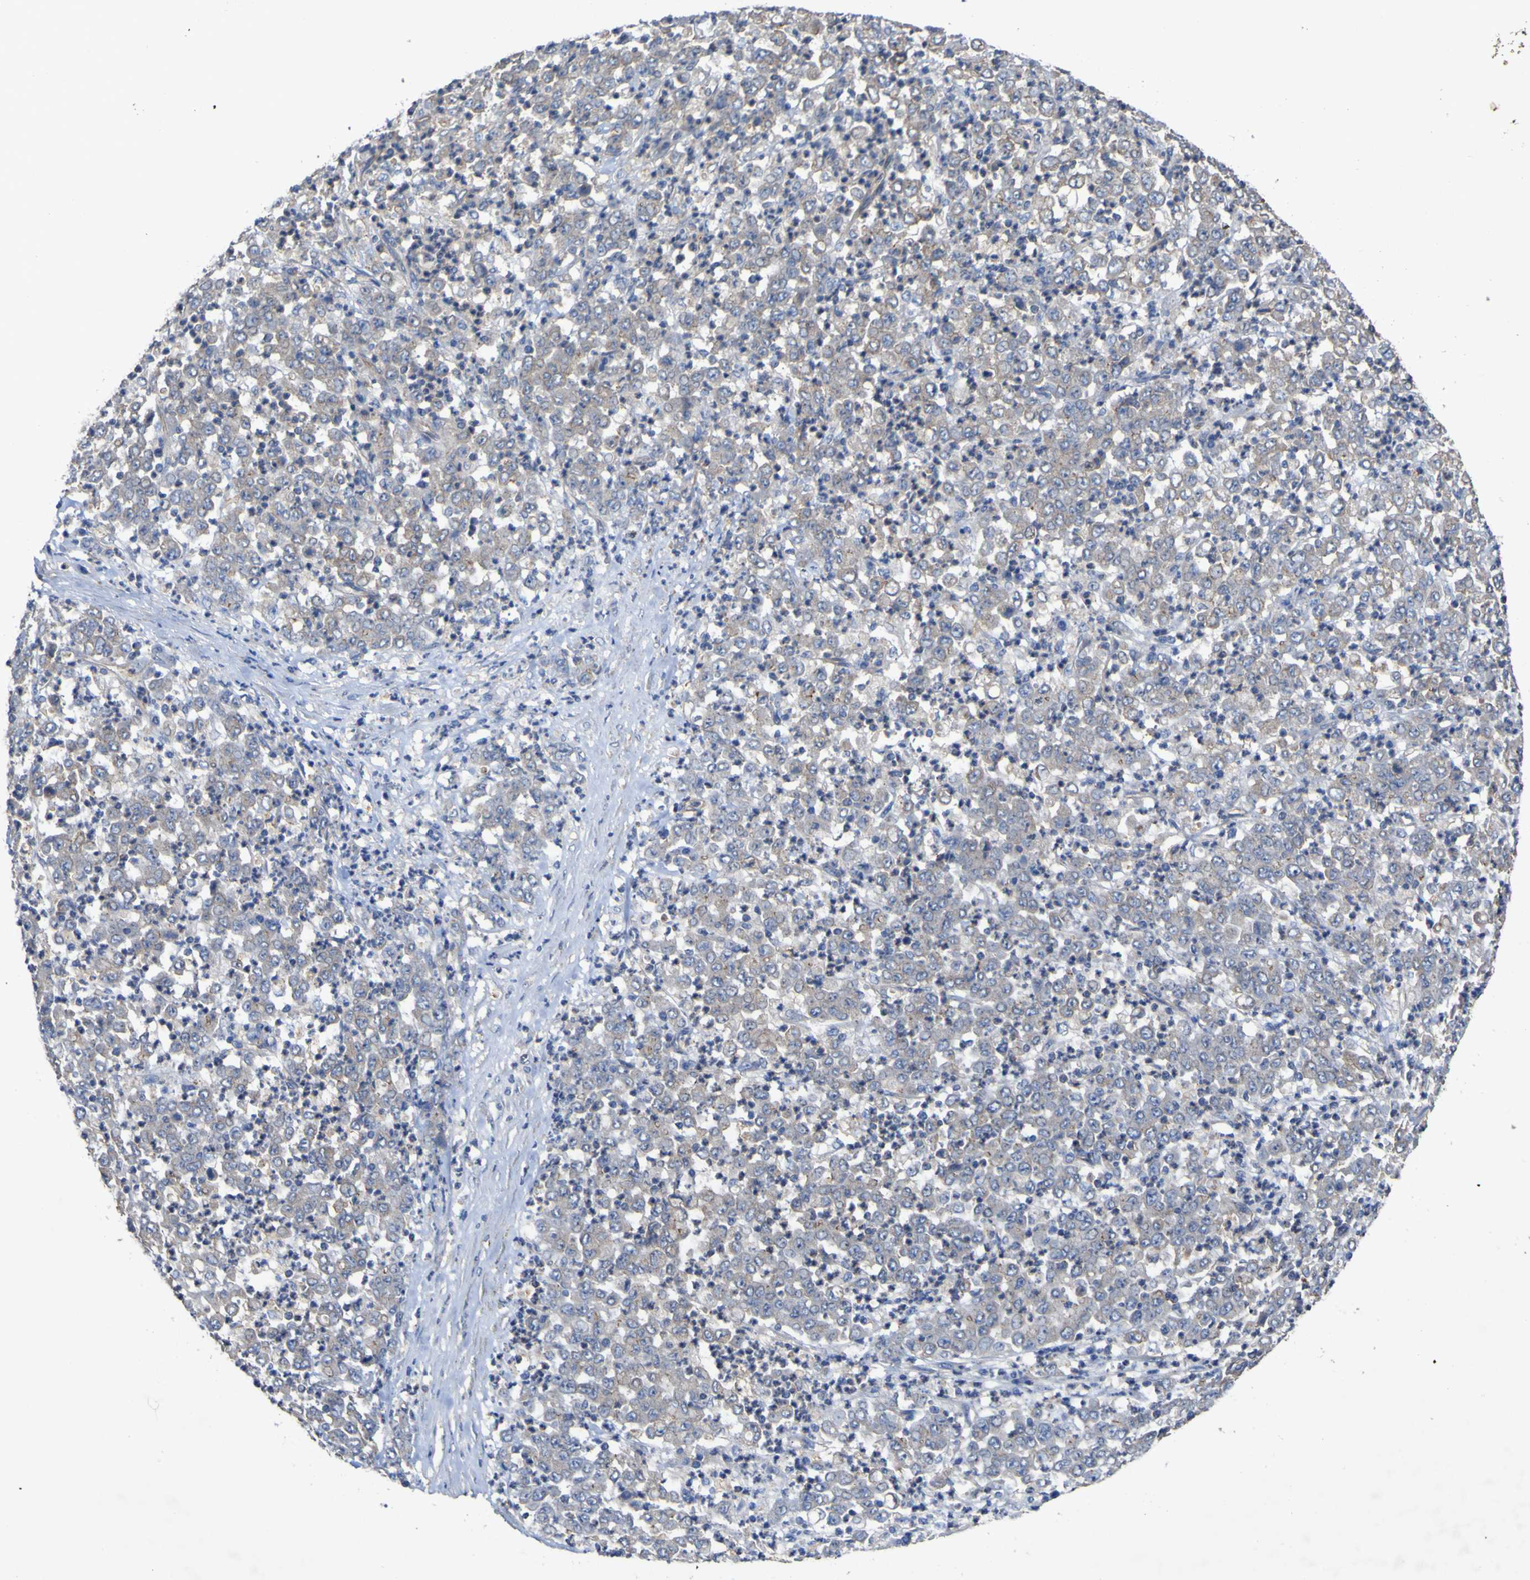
{"staining": {"intensity": "weak", "quantity": "25%-75%", "location": "cytoplasmic/membranous"}, "tissue": "stomach cancer", "cell_type": "Tumor cells", "image_type": "cancer", "snomed": [{"axis": "morphology", "description": "Adenocarcinoma, NOS"}, {"axis": "topography", "description": "Stomach, lower"}], "caption": "This image exhibits stomach adenocarcinoma stained with IHC to label a protein in brown. The cytoplasmic/membranous of tumor cells show weak positivity for the protein. Nuclei are counter-stained blue.", "gene": "TNFSF15", "patient": {"sex": "female", "age": 71}}